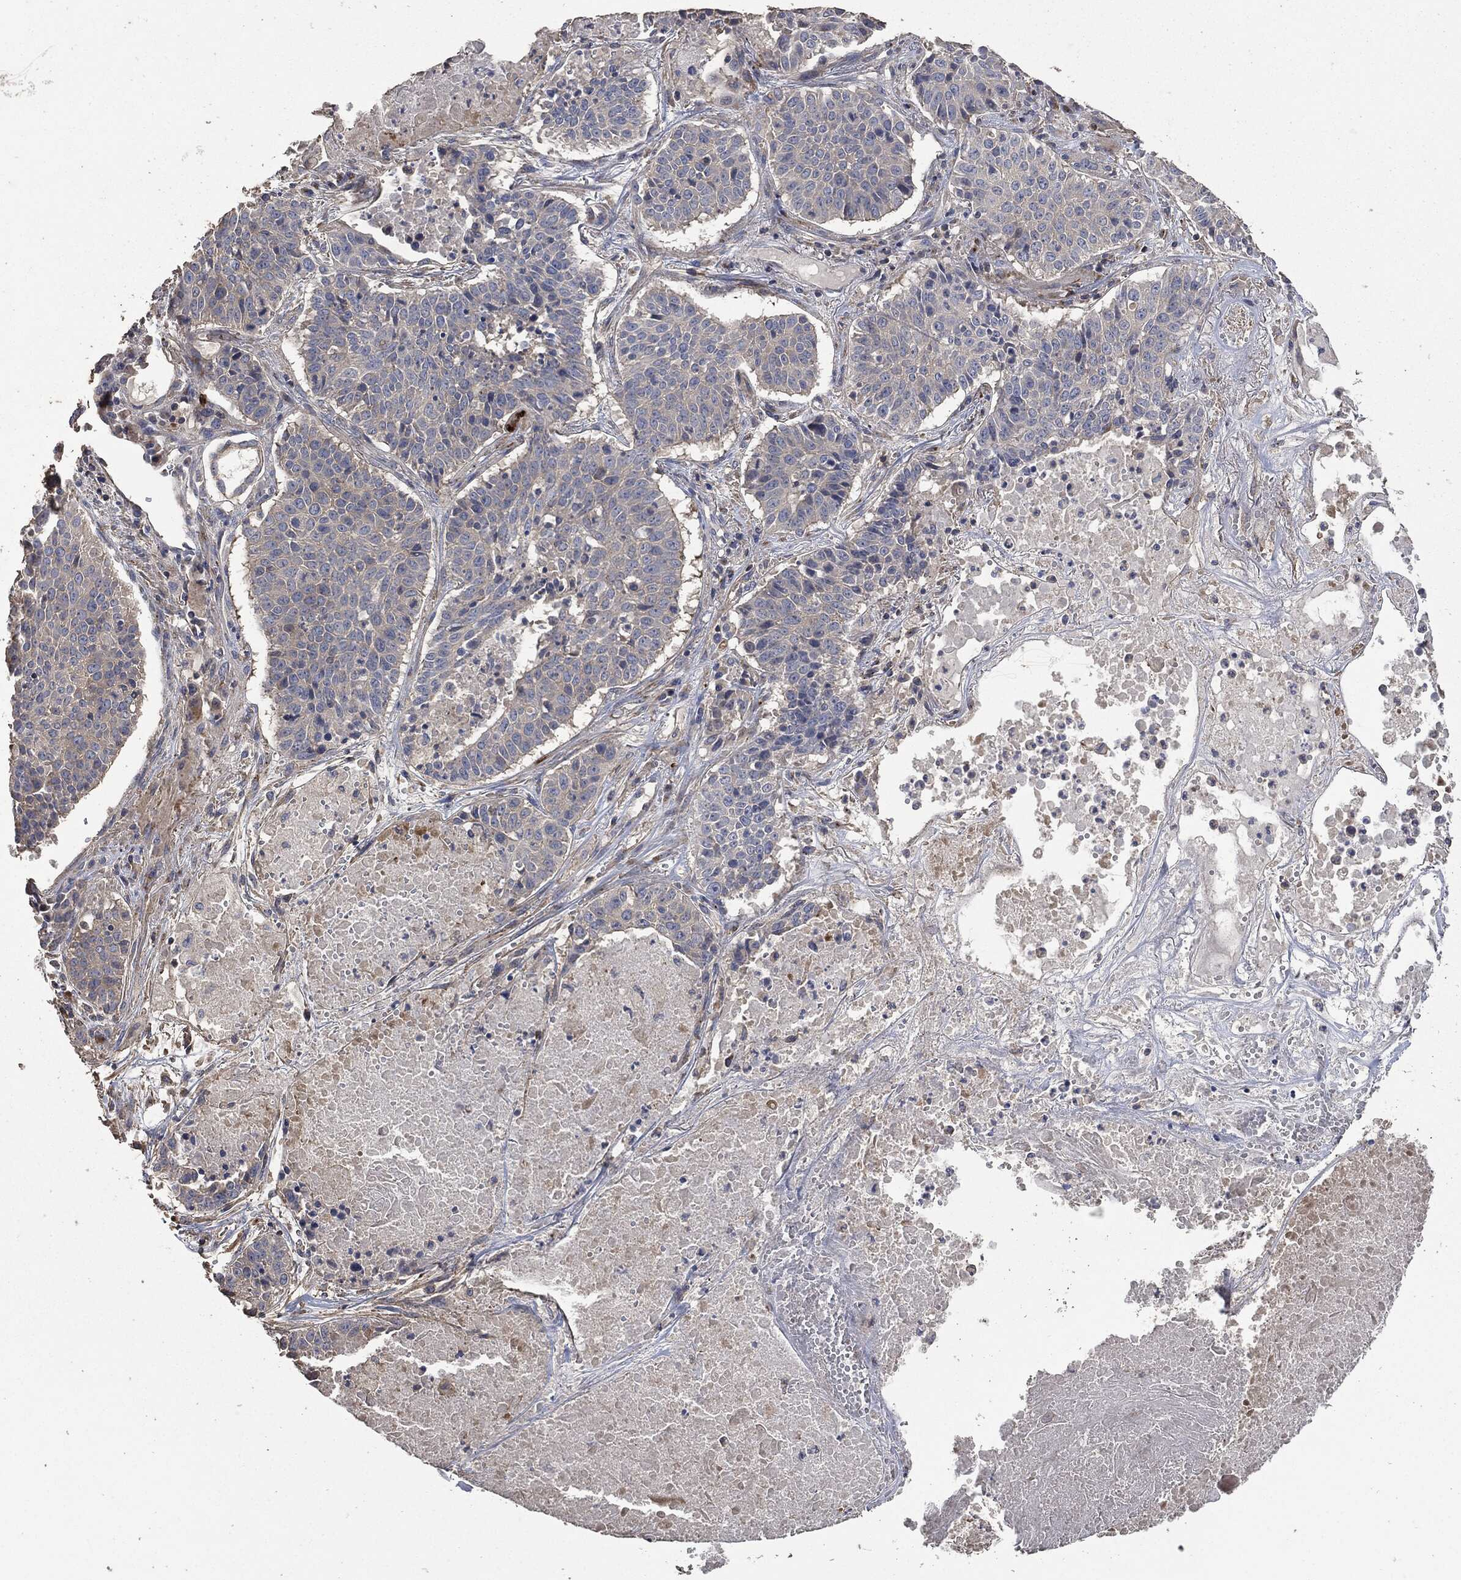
{"staining": {"intensity": "strong", "quantity": "<25%", "location": "cytoplasmic/membranous"}, "tissue": "lung cancer", "cell_type": "Tumor cells", "image_type": "cancer", "snomed": [{"axis": "morphology", "description": "Squamous cell carcinoma, NOS"}, {"axis": "topography", "description": "Lung"}], "caption": "Human squamous cell carcinoma (lung) stained for a protein (brown) exhibits strong cytoplasmic/membranous positive expression in approximately <25% of tumor cells.", "gene": "MSLN", "patient": {"sex": "male", "age": 64}}